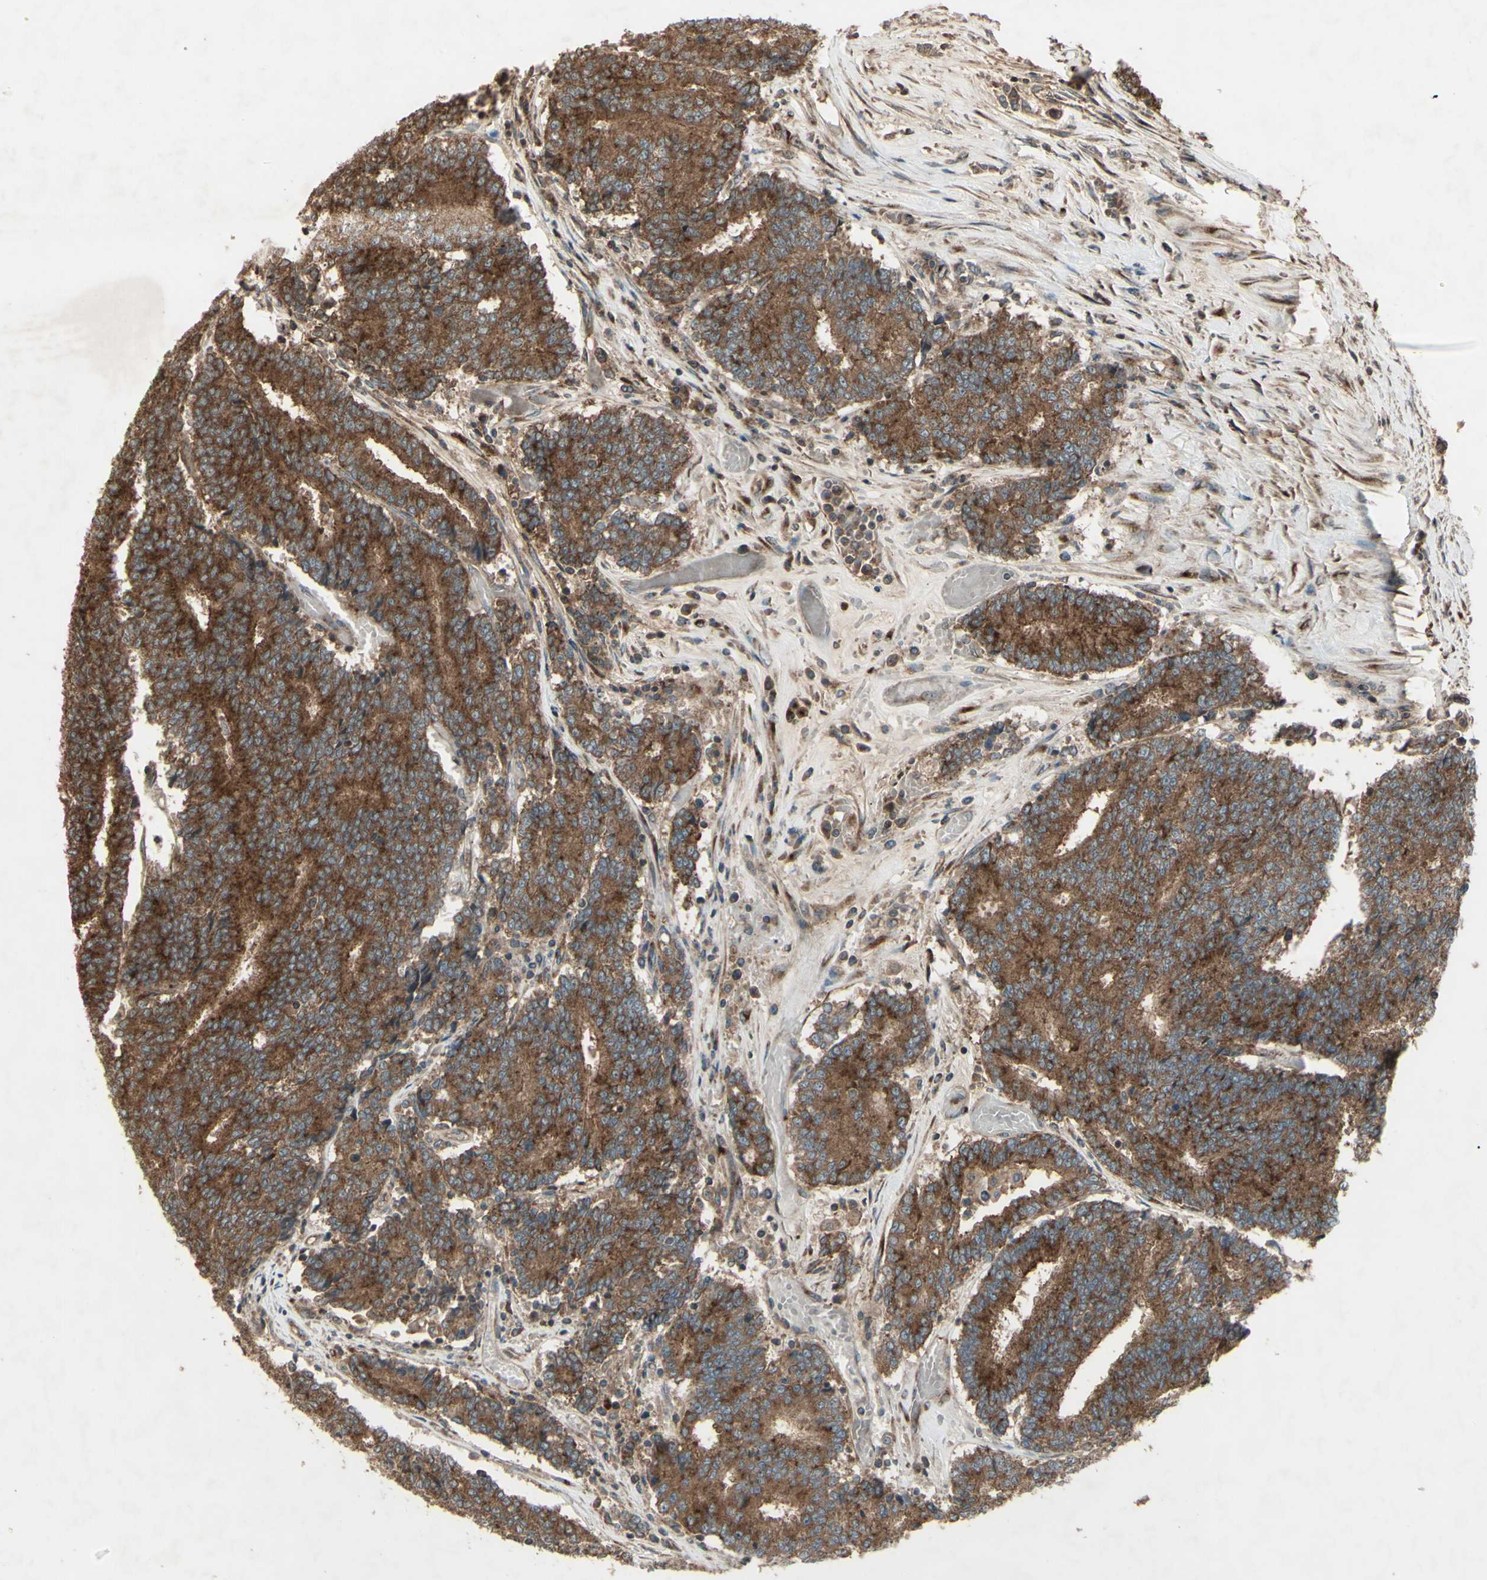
{"staining": {"intensity": "strong", "quantity": ">75%", "location": "cytoplasmic/membranous"}, "tissue": "prostate cancer", "cell_type": "Tumor cells", "image_type": "cancer", "snomed": [{"axis": "morphology", "description": "Normal tissue, NOS"}, {"axis": "morphology", "description": "Adenocarcinoma, High grade"}, {"axis": "topography", "description": "Prostate"}, {"axis": "topography", "description": "Seminal veicle"}], "caption": "Immunohistochemical staining of prostate cancer reveals strong cytoplasmic/membranous protein positivity in approximately >75% of tumor cells.", "gene": "AP1G1", "patient": {"sex": "male", "age": 55}}